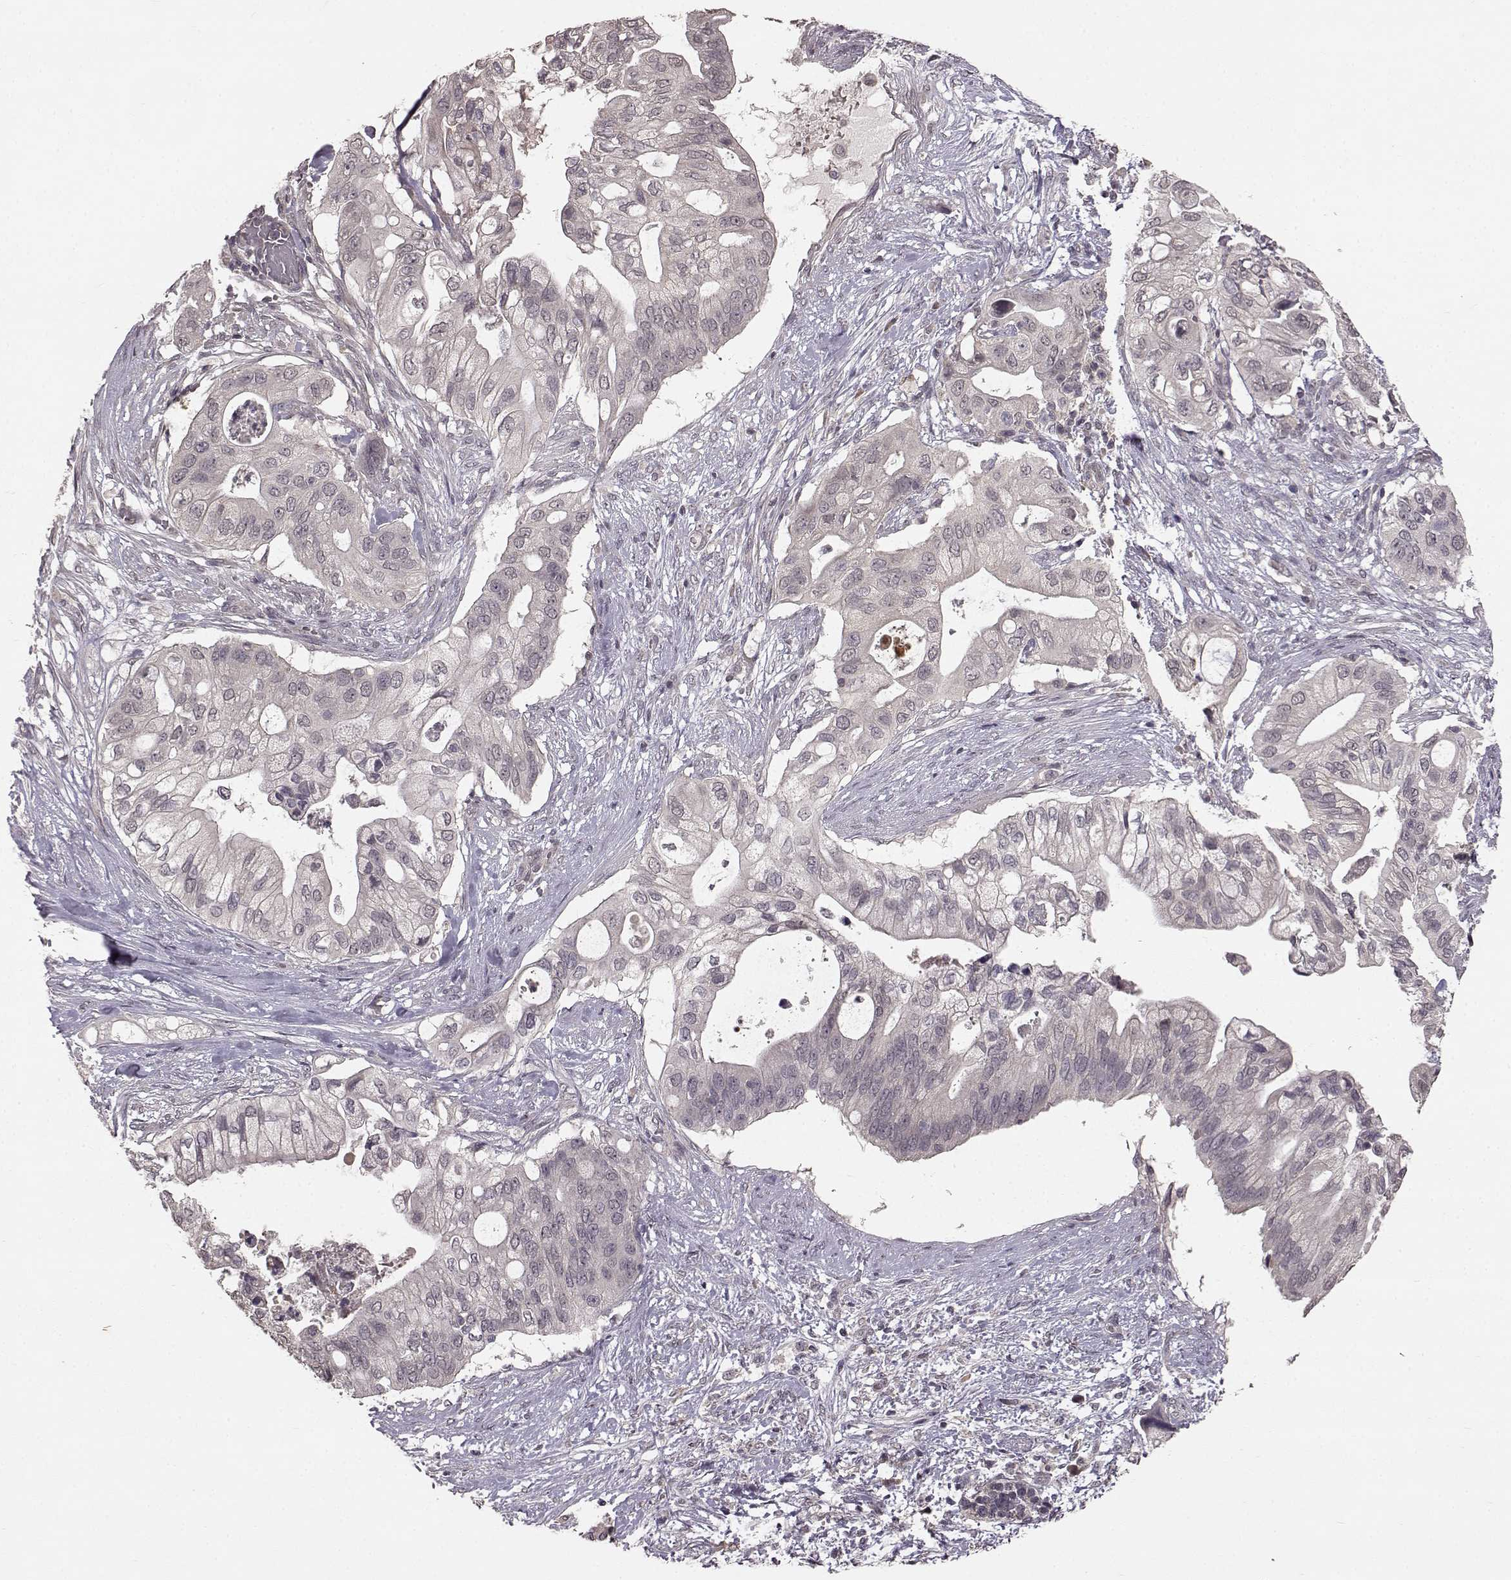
{"staining": {"intensity": "negative", "quantity": "none", "location": "none"}, "tissue": "pancreatic cancer", "cell_type": "Tumor cells", "image_type": "cancer", "snomed": [{"axis": "morphology", "description": "Adenocarcinoma, NOS"}, {"axis": "topography", "description": "Pancreas"}], "caption": "Immunohistochemistry (IHC) histopathology image of neoplastic tissue: human pancreatic cancer stained with DAB reveals no significant protein expression in tumor cells. (Stains: DAB (3,3'-diaminobenzidine) immunohistochemistry (IHC) with hematoxylin counter stain, Microscopy: brightfield microscopy at high magnification).", "gene": "NTRK2", "patient": {"sex": "female", "age": 72}}